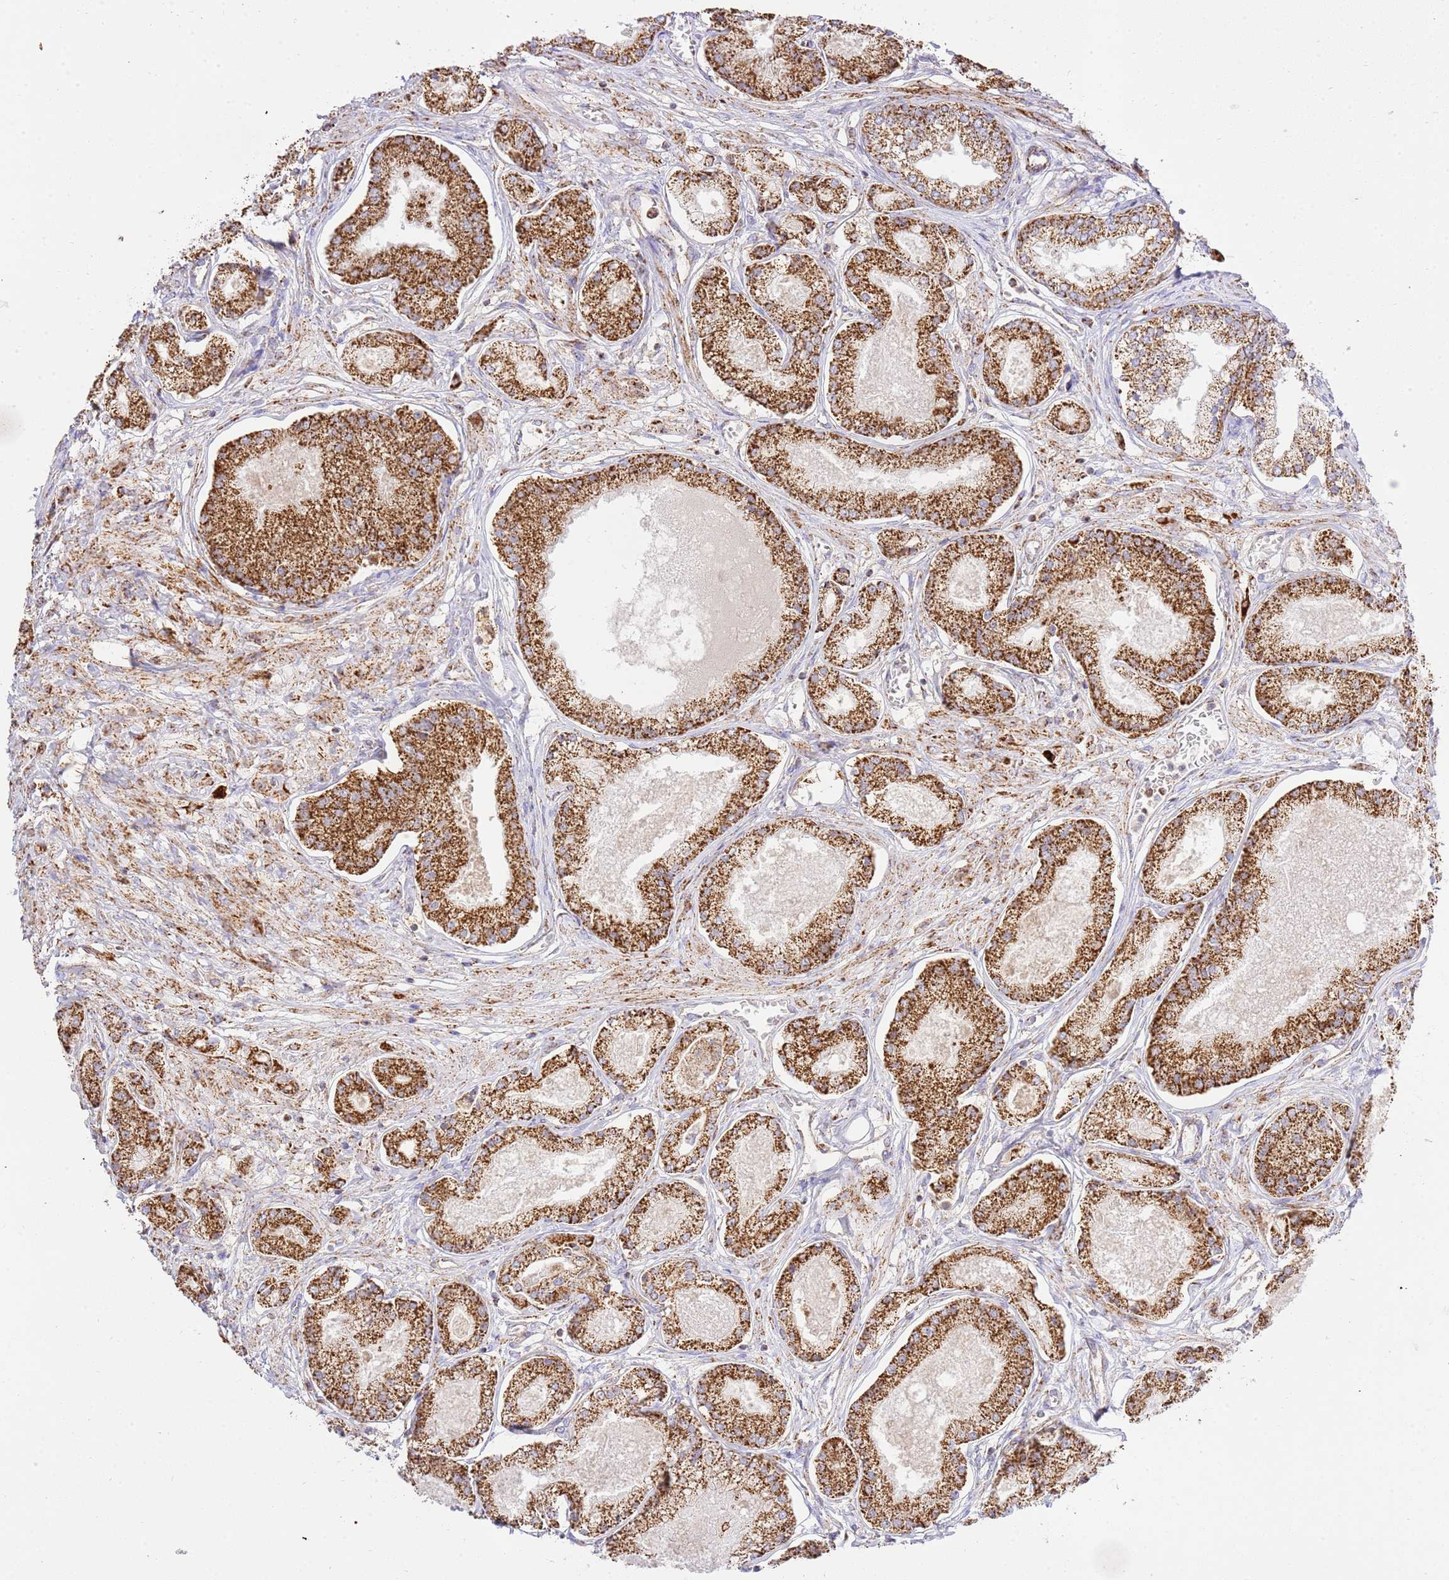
{"staining": {"intensity": "strong", "quantity": ">75%", "location": "cytoplasmic/membranous"}, "tissue": "prostate cancer", "cell_type": "Tumor cells", "image_type": "cancer", "snomed": [{"axis": "morphology", "description": "Adenocarcinoma, NOS"}, {"axis": "topography", "description": "Prostate and seminal vesicle, NOS"}], "caption": "Strong cytoplasmic/membranous protein positivity is present in approximately >75% of tumor cells in prostate cancer.", "gene": "ZBTB39", "patient": {"sex": "male", "age": 76}}